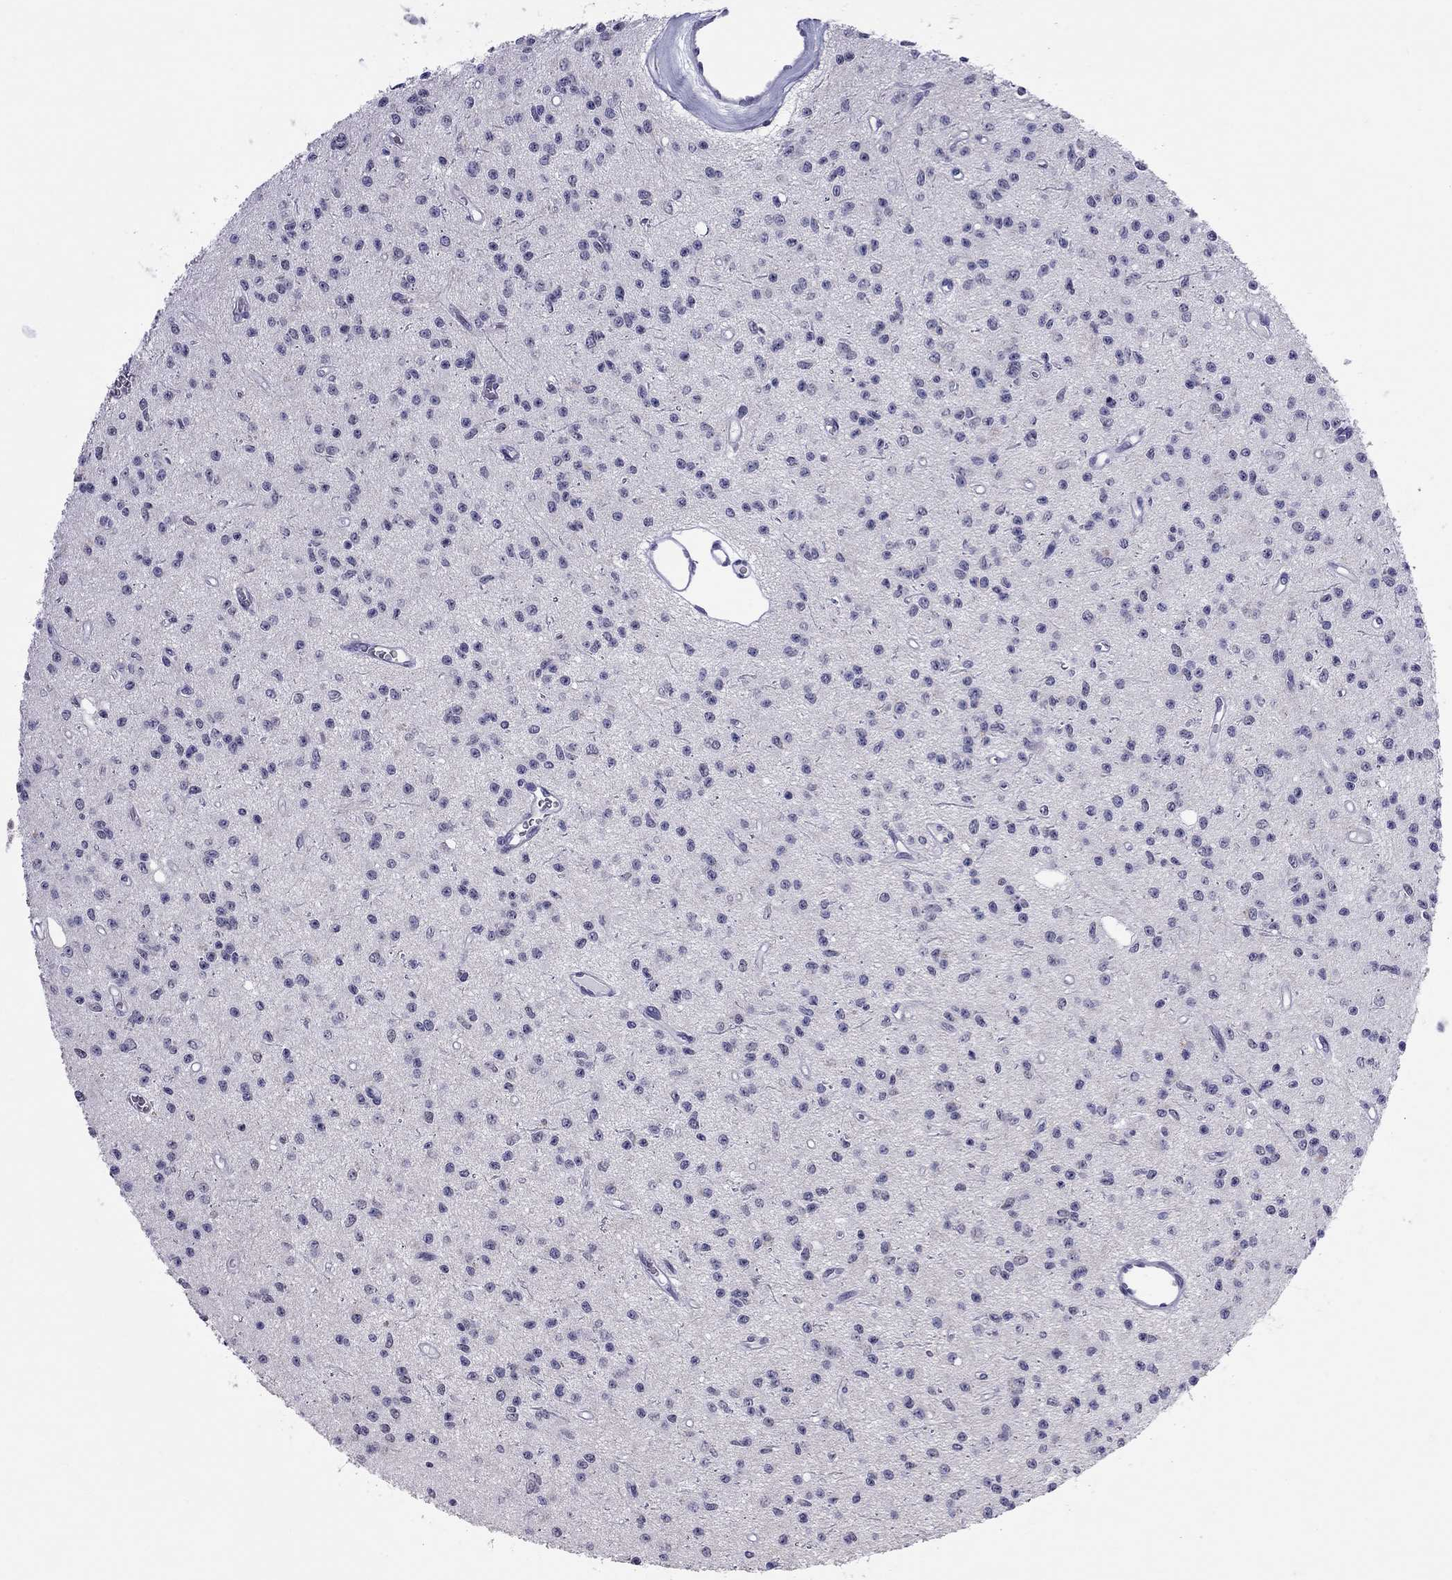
{"staining": {"intensity": "negative", "quantity": "none", "location": "none"}, "tissue": "glioma", "cell_type": "Tumor cells", "image_type": "cancer", "snomed": [{"axis": "morphology", "description": "Glioma, malignant, Low grade"}, {"axis": "topography", "description": "Brain"}], "caption": "This is an immunohistochemistry (IHC) image of human malignant glioma (low-grade). There is no positivity in tumor cells.", "gene": "PPP1R3A", "patient": {"sex": "female", "age": 45}}